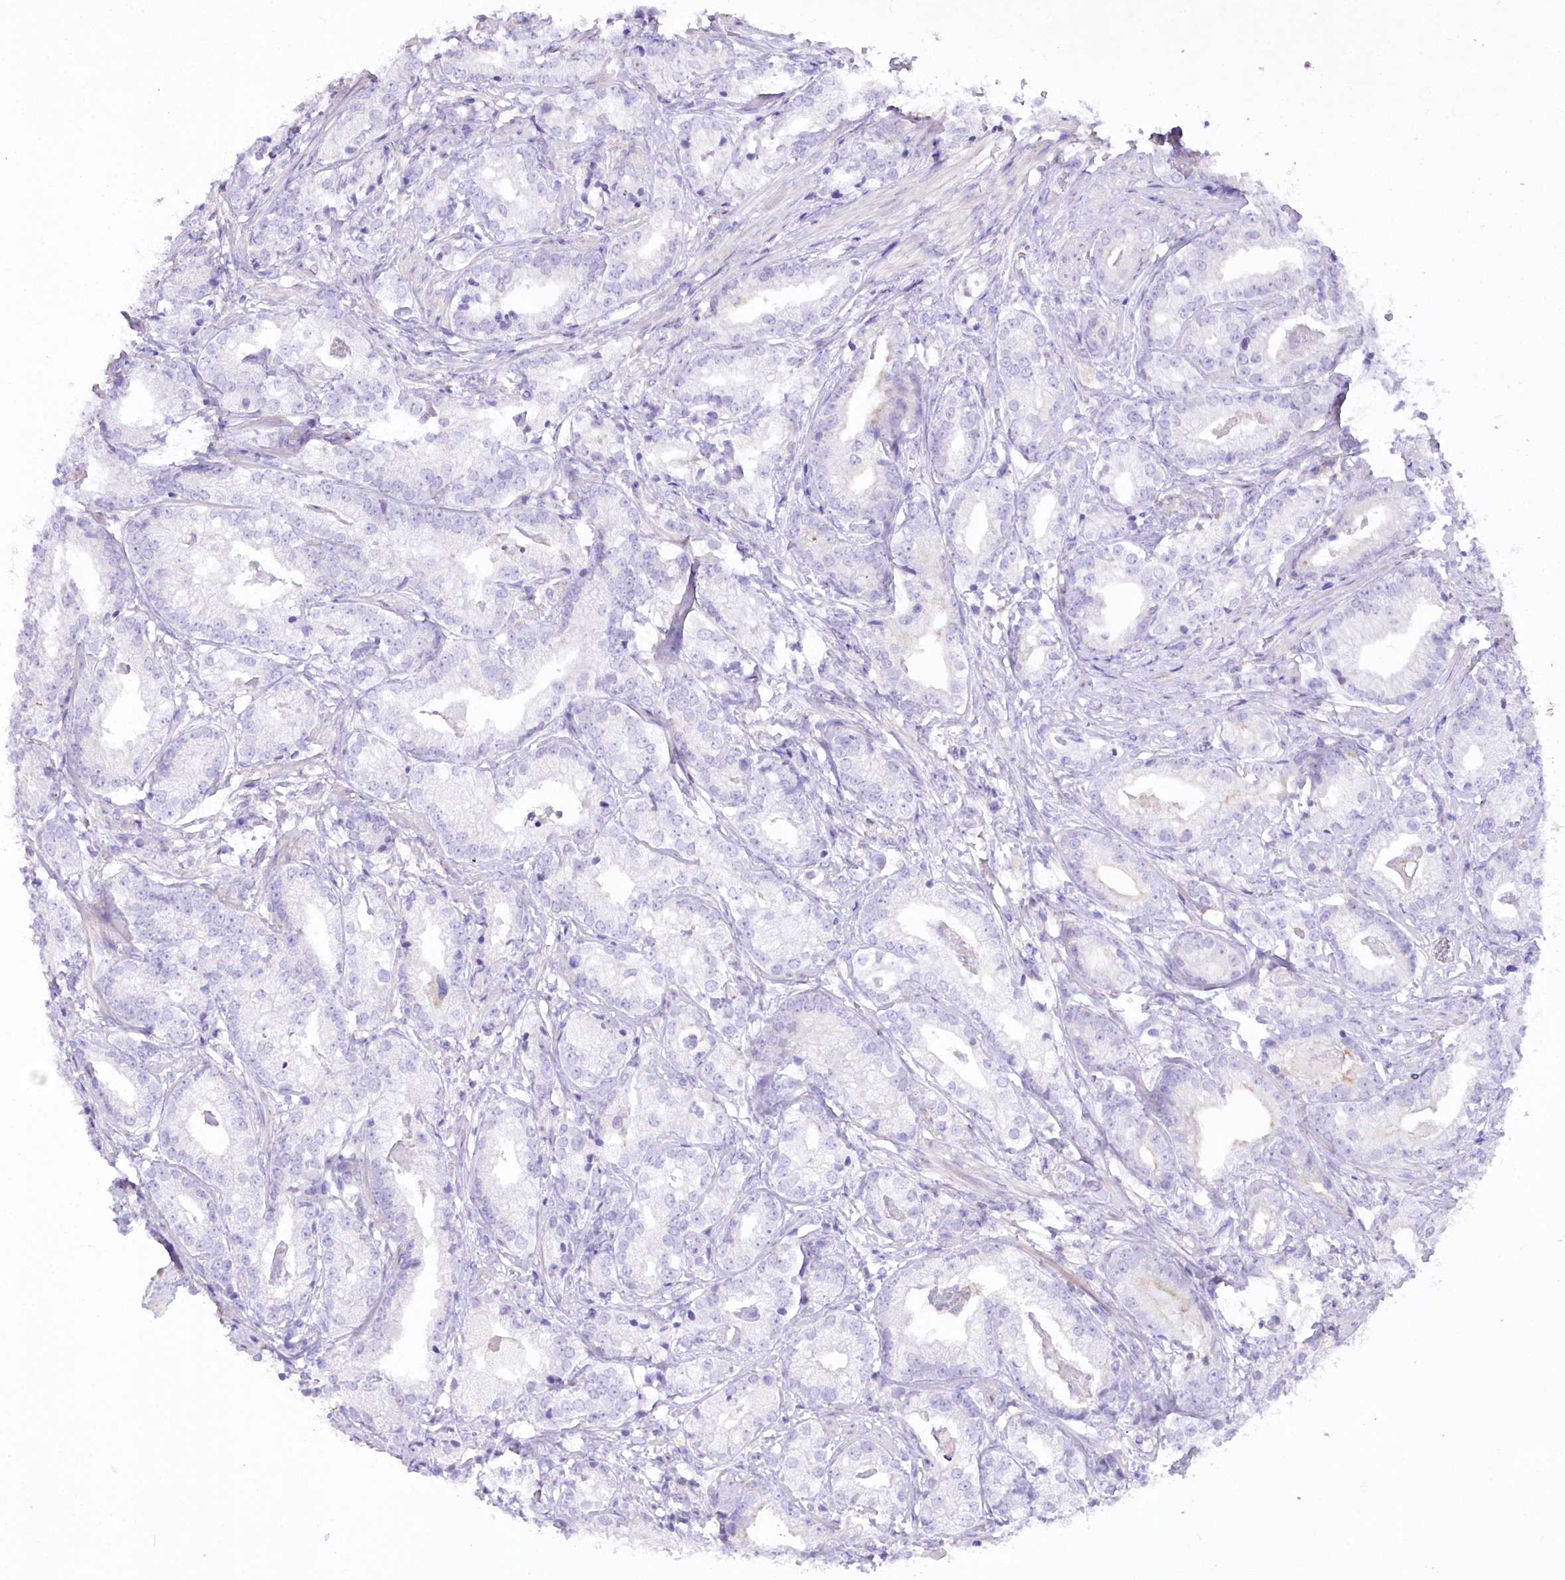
{"staining": {"intensity": "negative", "quantity": "none", "location": "none"}, "tissue": "prostate cancer", "cell_type": "Tumor cells", "image_type": "cancer", "snomed": [{"axis": "morphology", "description": "Adenocarcinoma, High grade"}, {"axis": "topography", "description": "Prostate"}], "caption": "This is an immunohistochemistry (IHC) image of adenocarcinoma (high-grade) (prostate). There is no positivity in tumor cells.", "gene": "MYOZ1", "patient": {"sex": "male", "age": 69}}